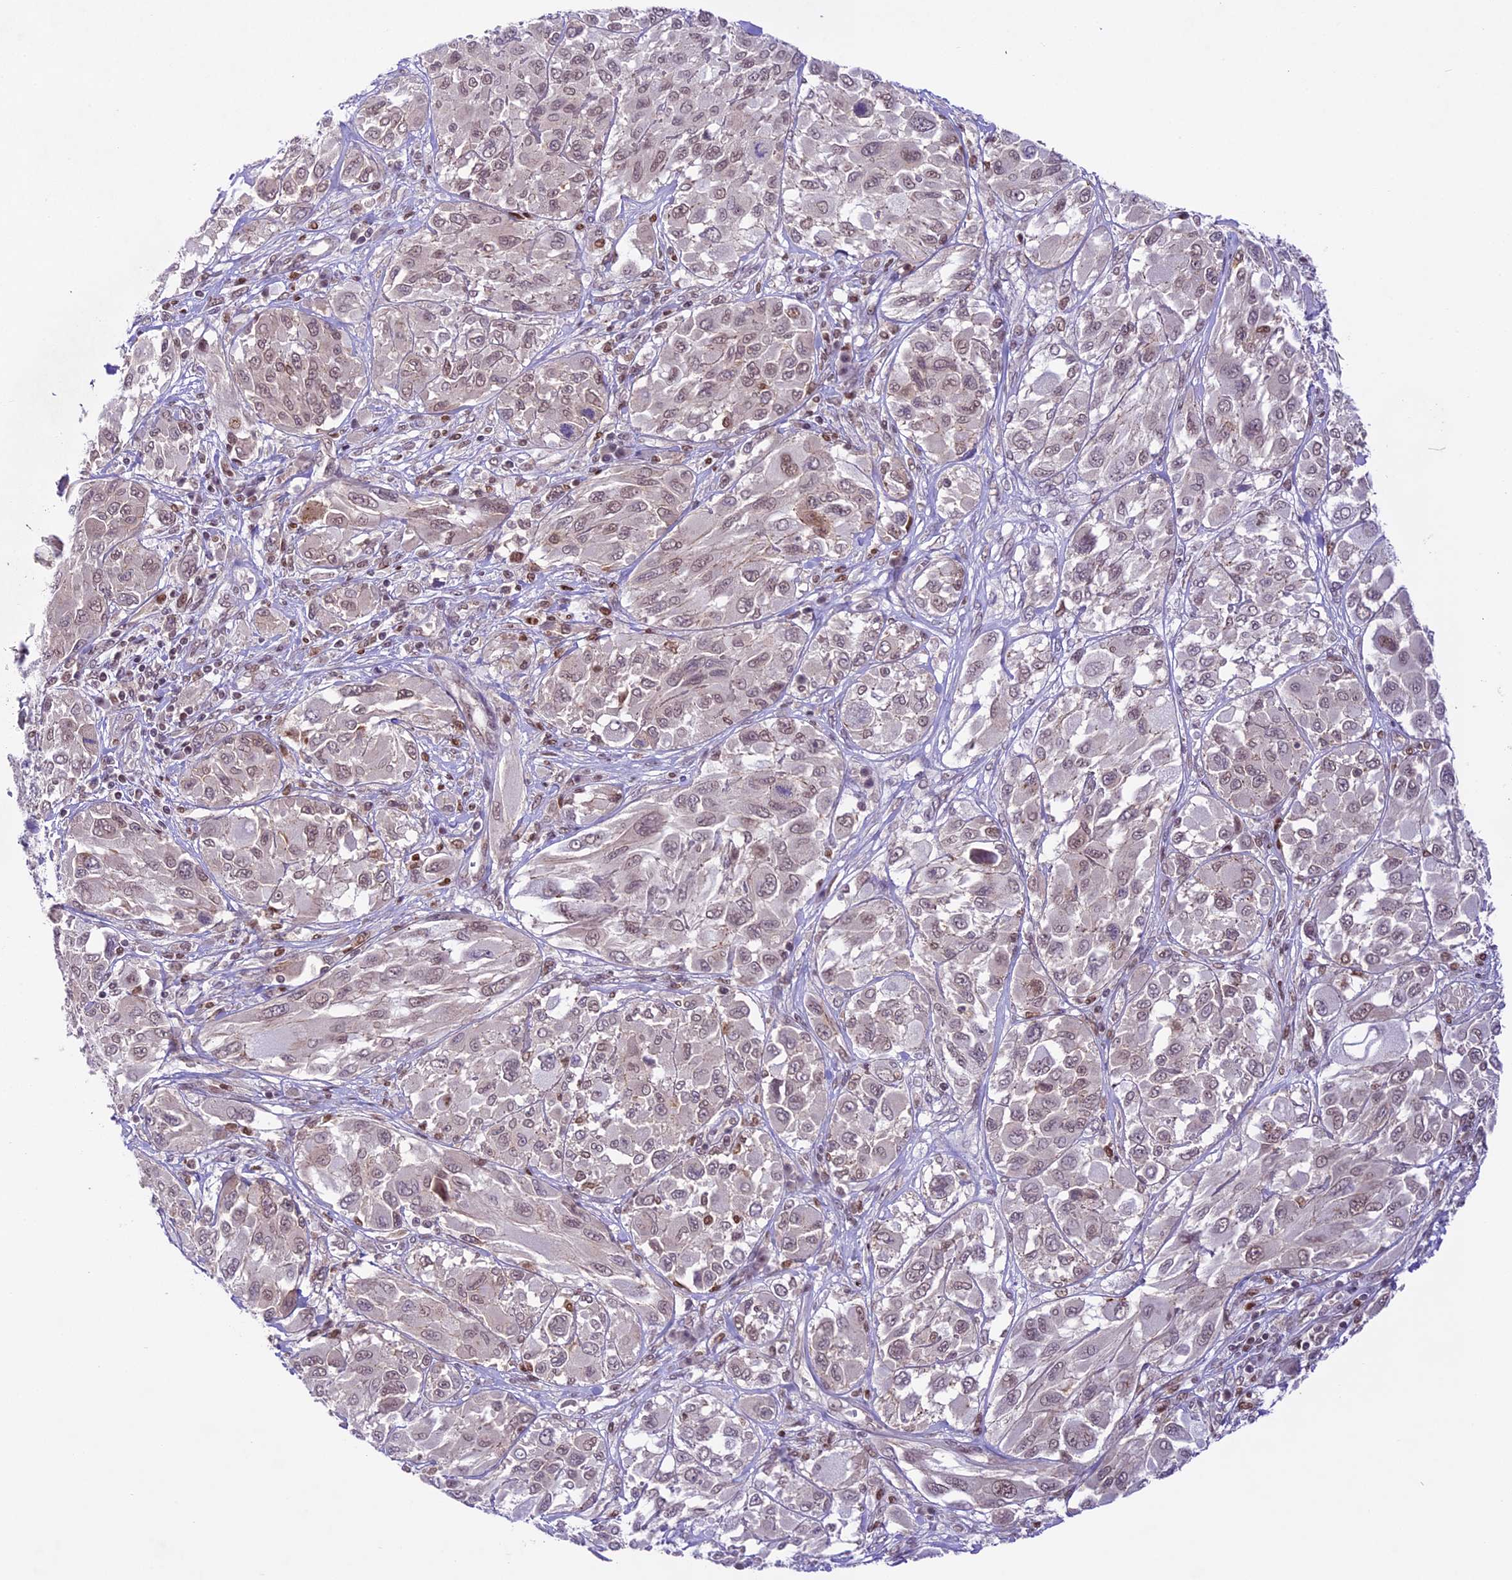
{"staining": {"intensity": "weak", "quantity": ">75%", "location": "nuclear"}, "tissue": "melanoma", "cell_type": "Tumor cells", "image_type": "cancer", "snomed": [{"axis": "morphology", "description": "Malignant melanoma, NOS"}, {"axis": "topography", "description": "Skin"}], "caption": "There is low levels of weak nuclear expression in tumor cells of melanoma, as demonstrated by immunohistochemical staining (brown color).", "gene": "SHKBP1", "patient": {"sex": "female", "age": 91}}